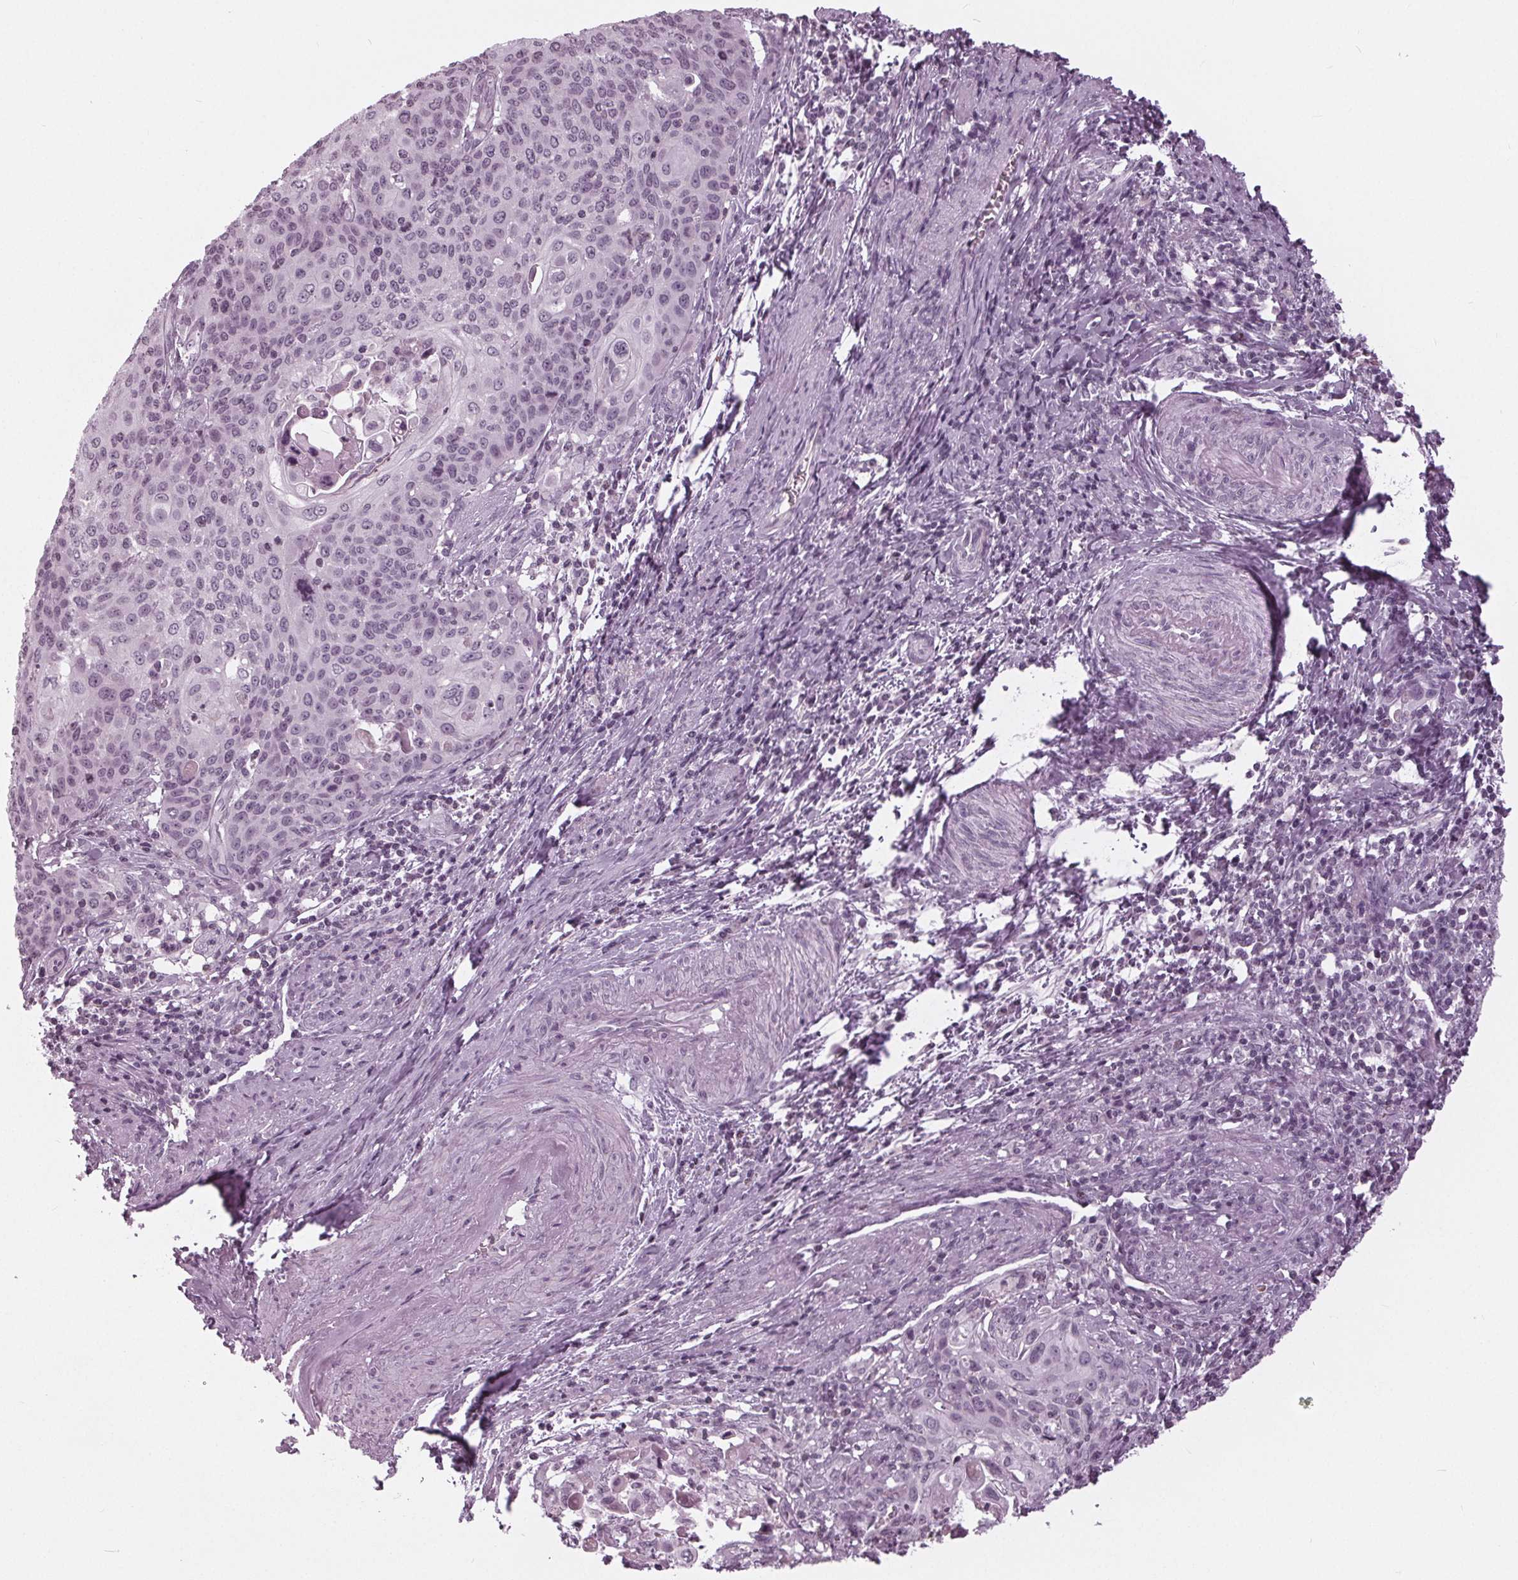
{"staining": {"intensity": "negative", "quantity": "none", "location": "none"}, "tissue": "cervical cancer", "cell_type": "Tumor cells", "image_type": "cancer", "snomed": [{"axis": "morphology", "description": "Squamous cell carcinoma, NOS"}, {"axis": "topography", "description": "Cervix"}], "caption": "Cervical cancer was stained to show a protein in brown. There is no significant staining in tumor cells.", "gene": "SLC9A4", "patient": {"sex": "female", "age": 65}}